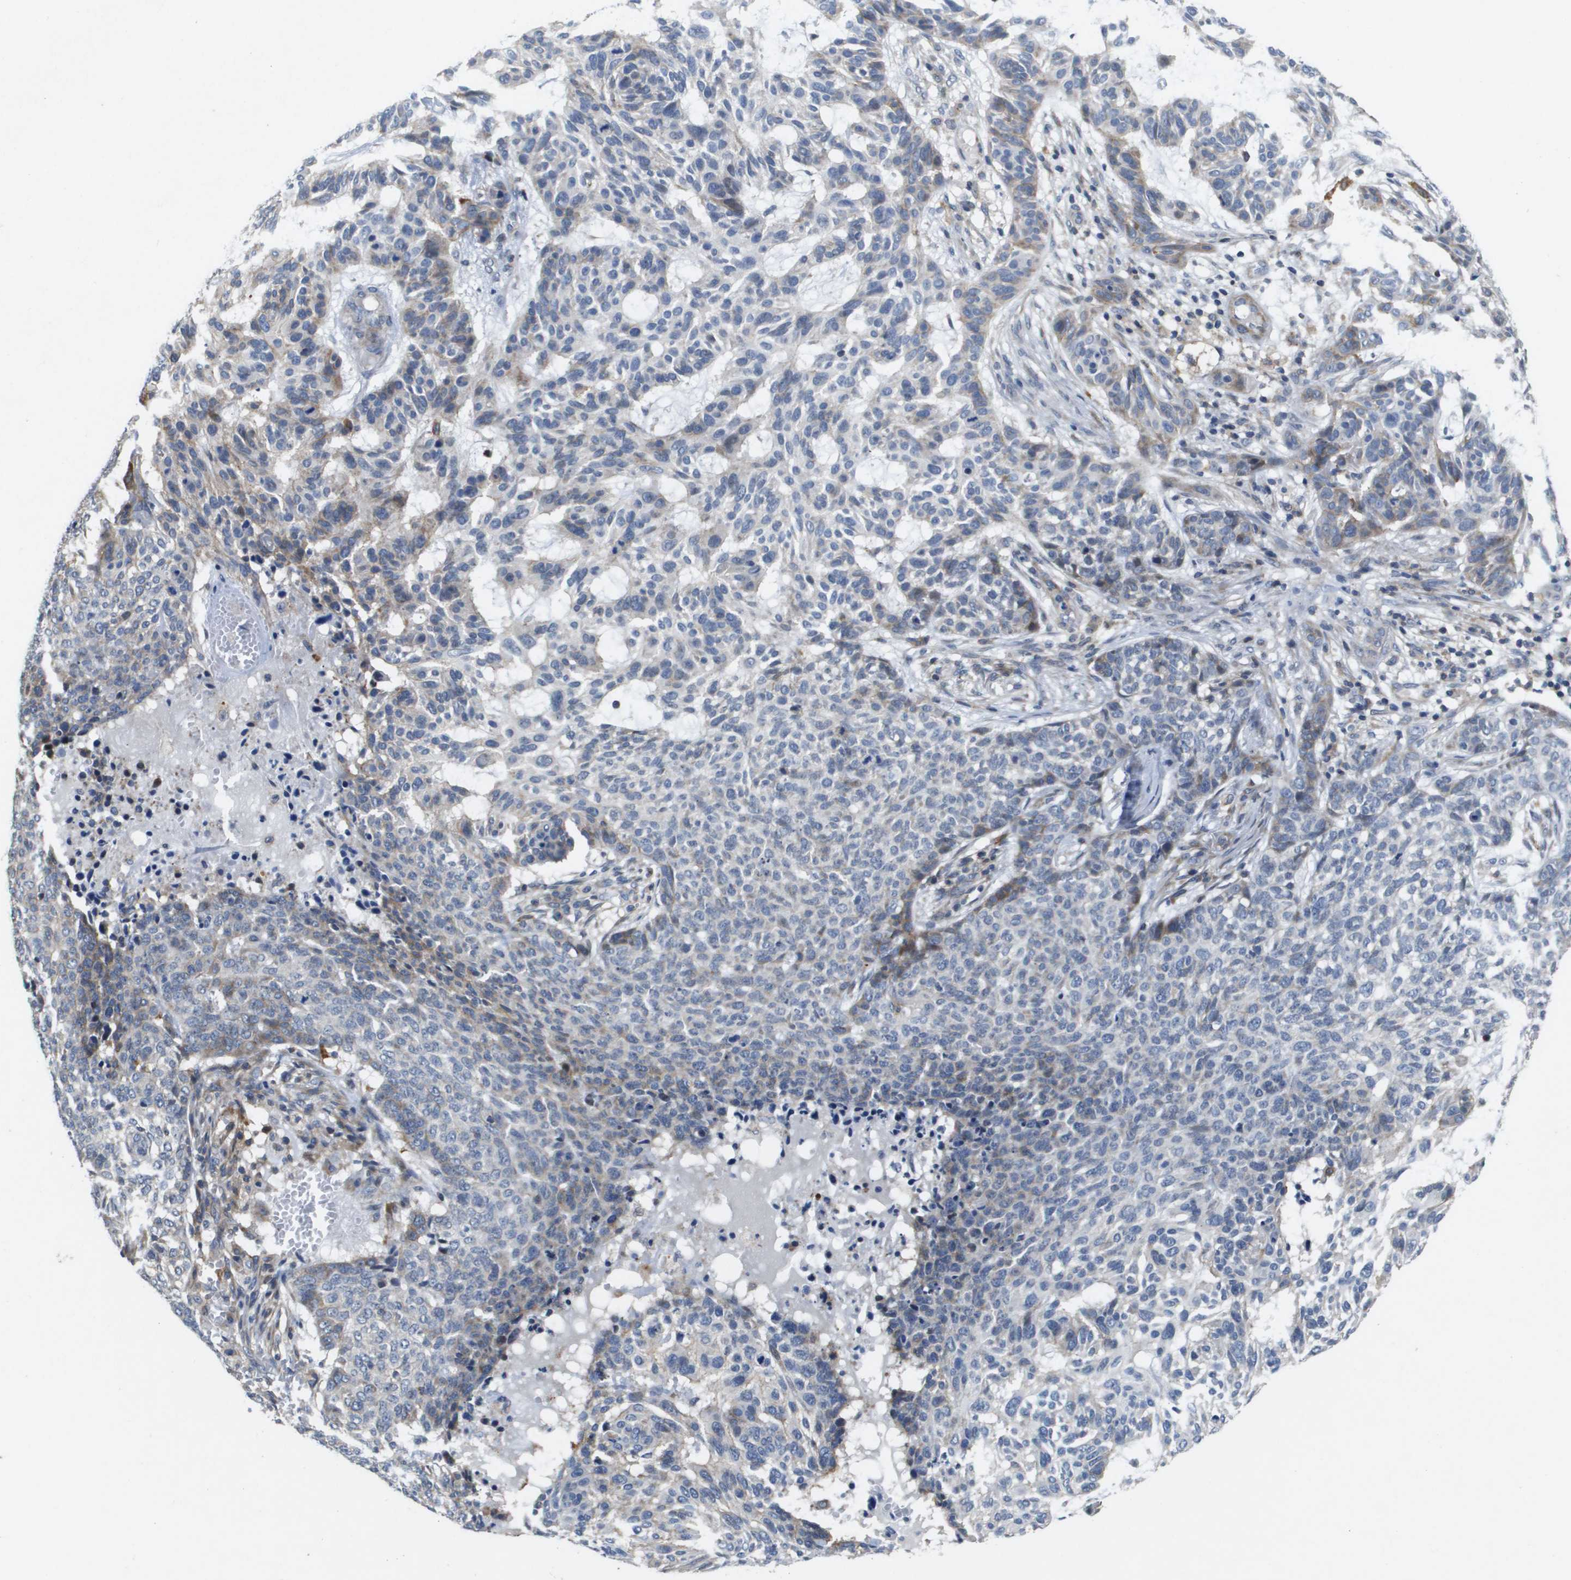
{"staining": {"intensity": "weak", "quantity": "<25%", "location": "cytoplasmic/membranous"}, "tissue": "skin cancer", "cell_type": "Tumor cells", "image_type": "cancer", "snomed": [{"axis": "morphology", "description": "Basal cell carcinoma"}, {"axis": "topography", "description": "Skin"}], "caption": "A histopathology image of human basal cell carcinoma (skin) is negative for staining in tumor cells.", "gene": "SCN4B", "patient": {"sex": "male", "age": 85}}